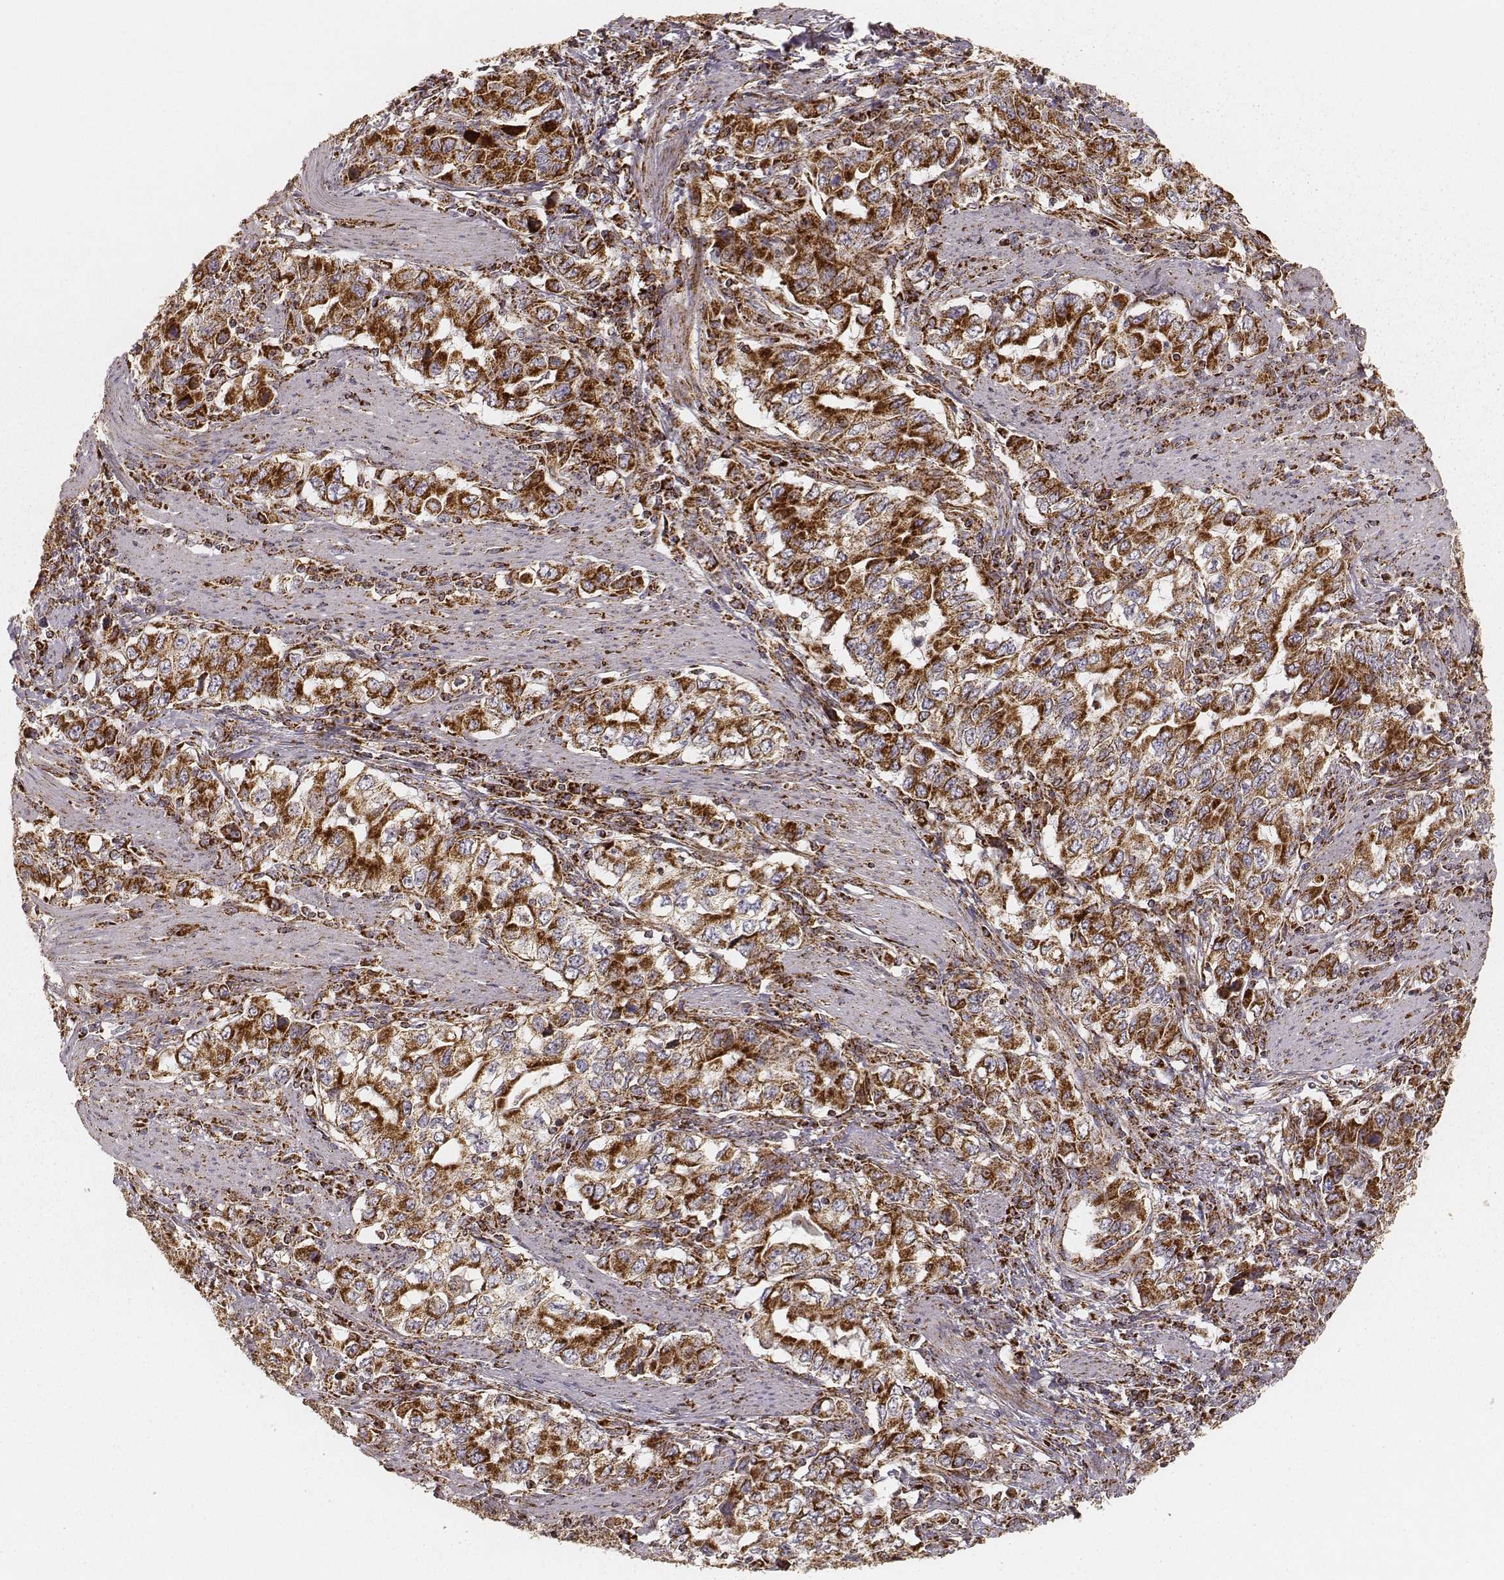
{"staining": {"intensity": "strong", "quantity": ">75%", "location": "cytoplasmic/membranous"}, "tissue": "stomach cancer", "cell_type": "Tumor cells", "image_type": "cancer", "snomed": [{"axis": "morphology", "description": "Adenocarcinoma, NOS"}, {"axis": "topography", "description": "Stomach, lower"}], "caption": "Protein staining of adenocarcinoma (stomach) tissue exhibits strong cytoplasmic/membranous staining in about >75% of tumor cells.", "gene": "CS", "patient": {"sex": "female", "age": 72}}